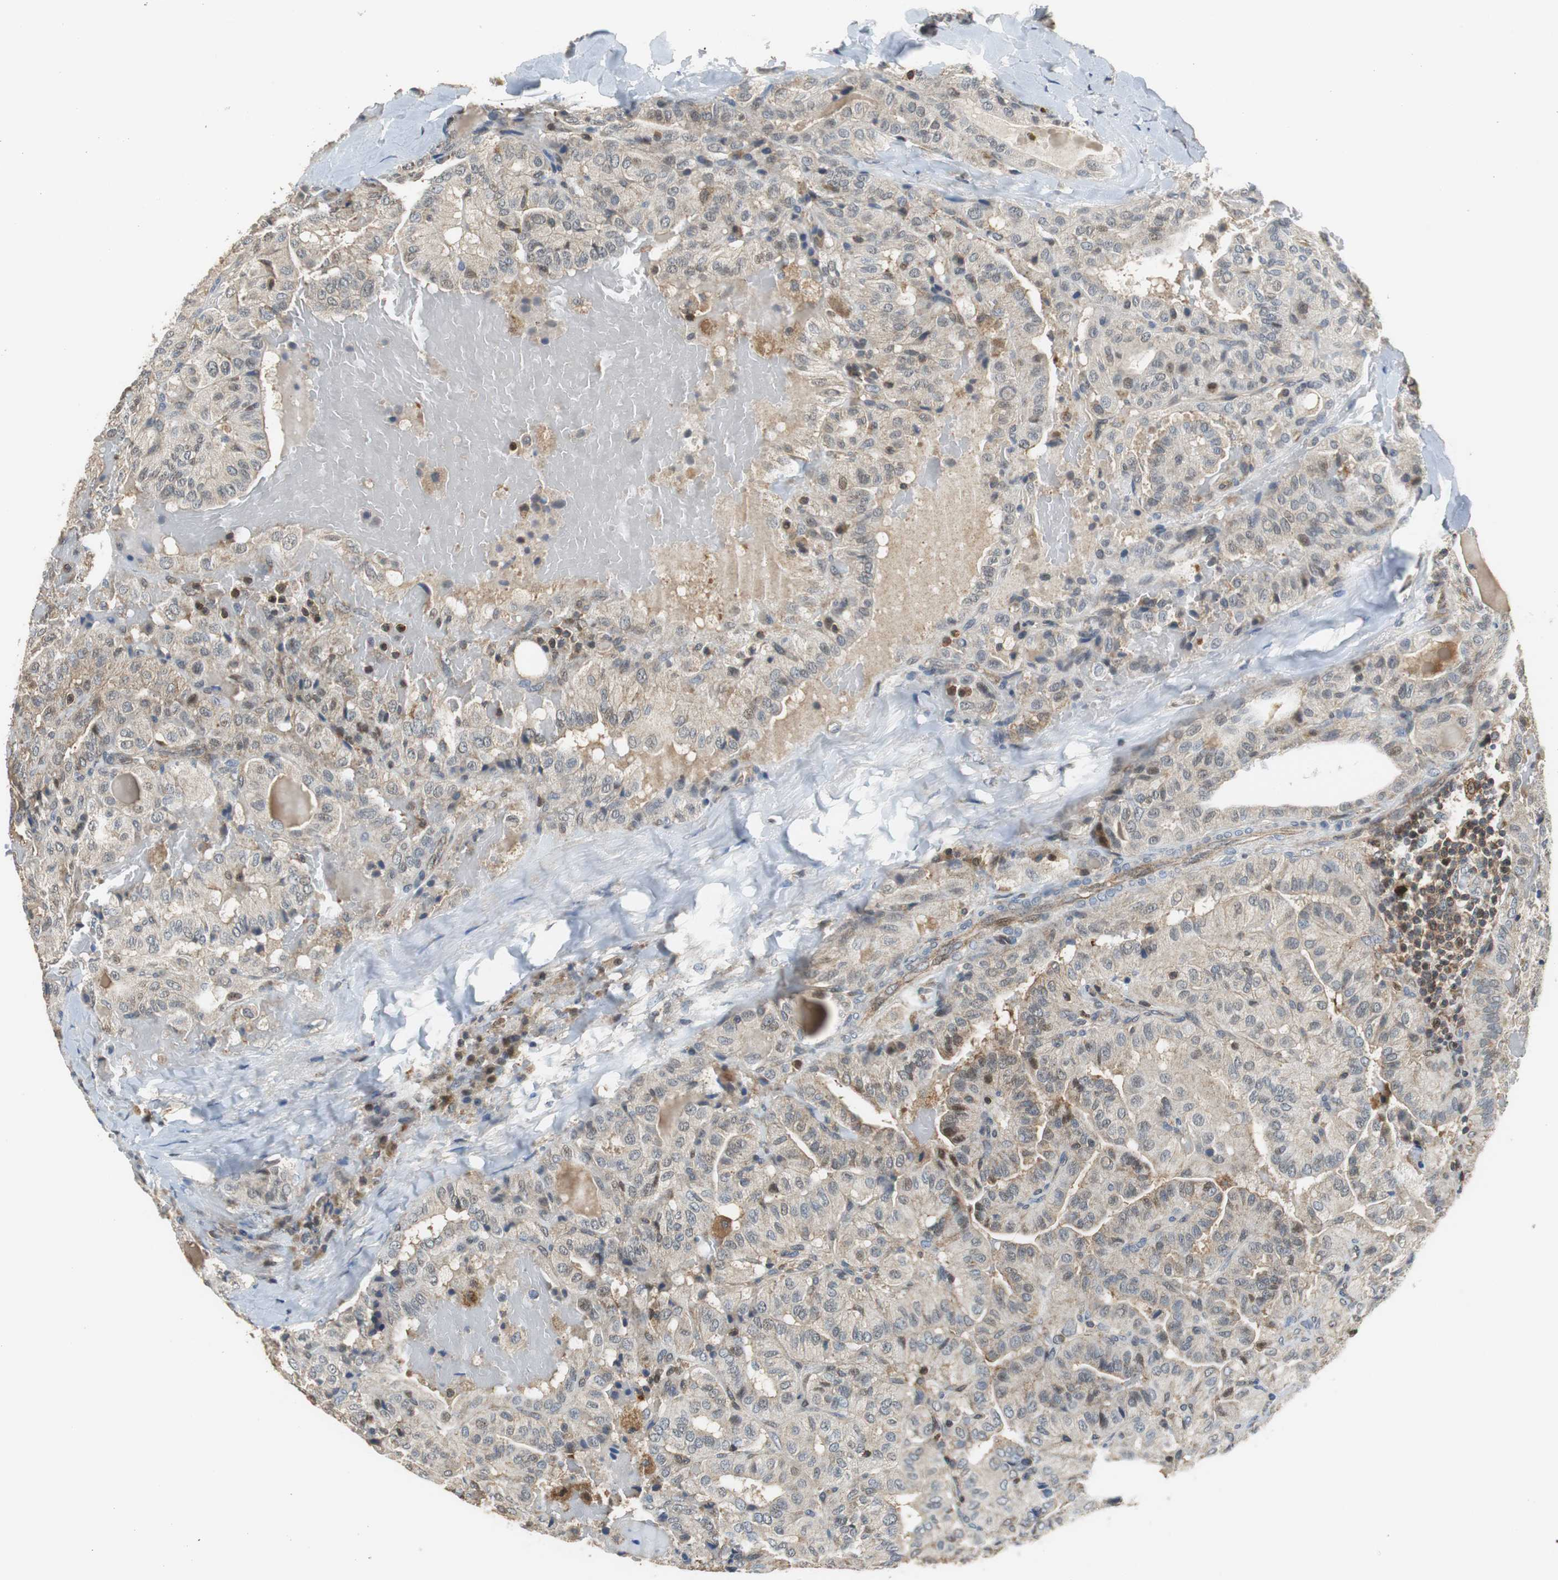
{"staining": {"intensity": "weak", "quantity": ">75%", "location": "cytoplasmic/membranous"}, "tissue": "thyroid cancer", "cell_type": "Tumor cells", "image_type": "cancer", "snomed": [{"axis": "morphology", "description": "Papillary adenocarcinoma, NOS"}, {"axis": "topography", "description": "Thyroid gland"}], "caption": "Protein expression analysis of papillary adenocarcinoma (thyroid) exhibits weak cytoplasmic/membranous positivity in approximately >75% of tumor cells. The staining was performed using DAB (3,3'-diaminobenzidine) to visualize the protein expression in brown, while the nuclei were stained in blue with hematoxylin (Magnification: 20x).", "gene": "GSDMD", "patient": {"sex": "male", "age": 77}}